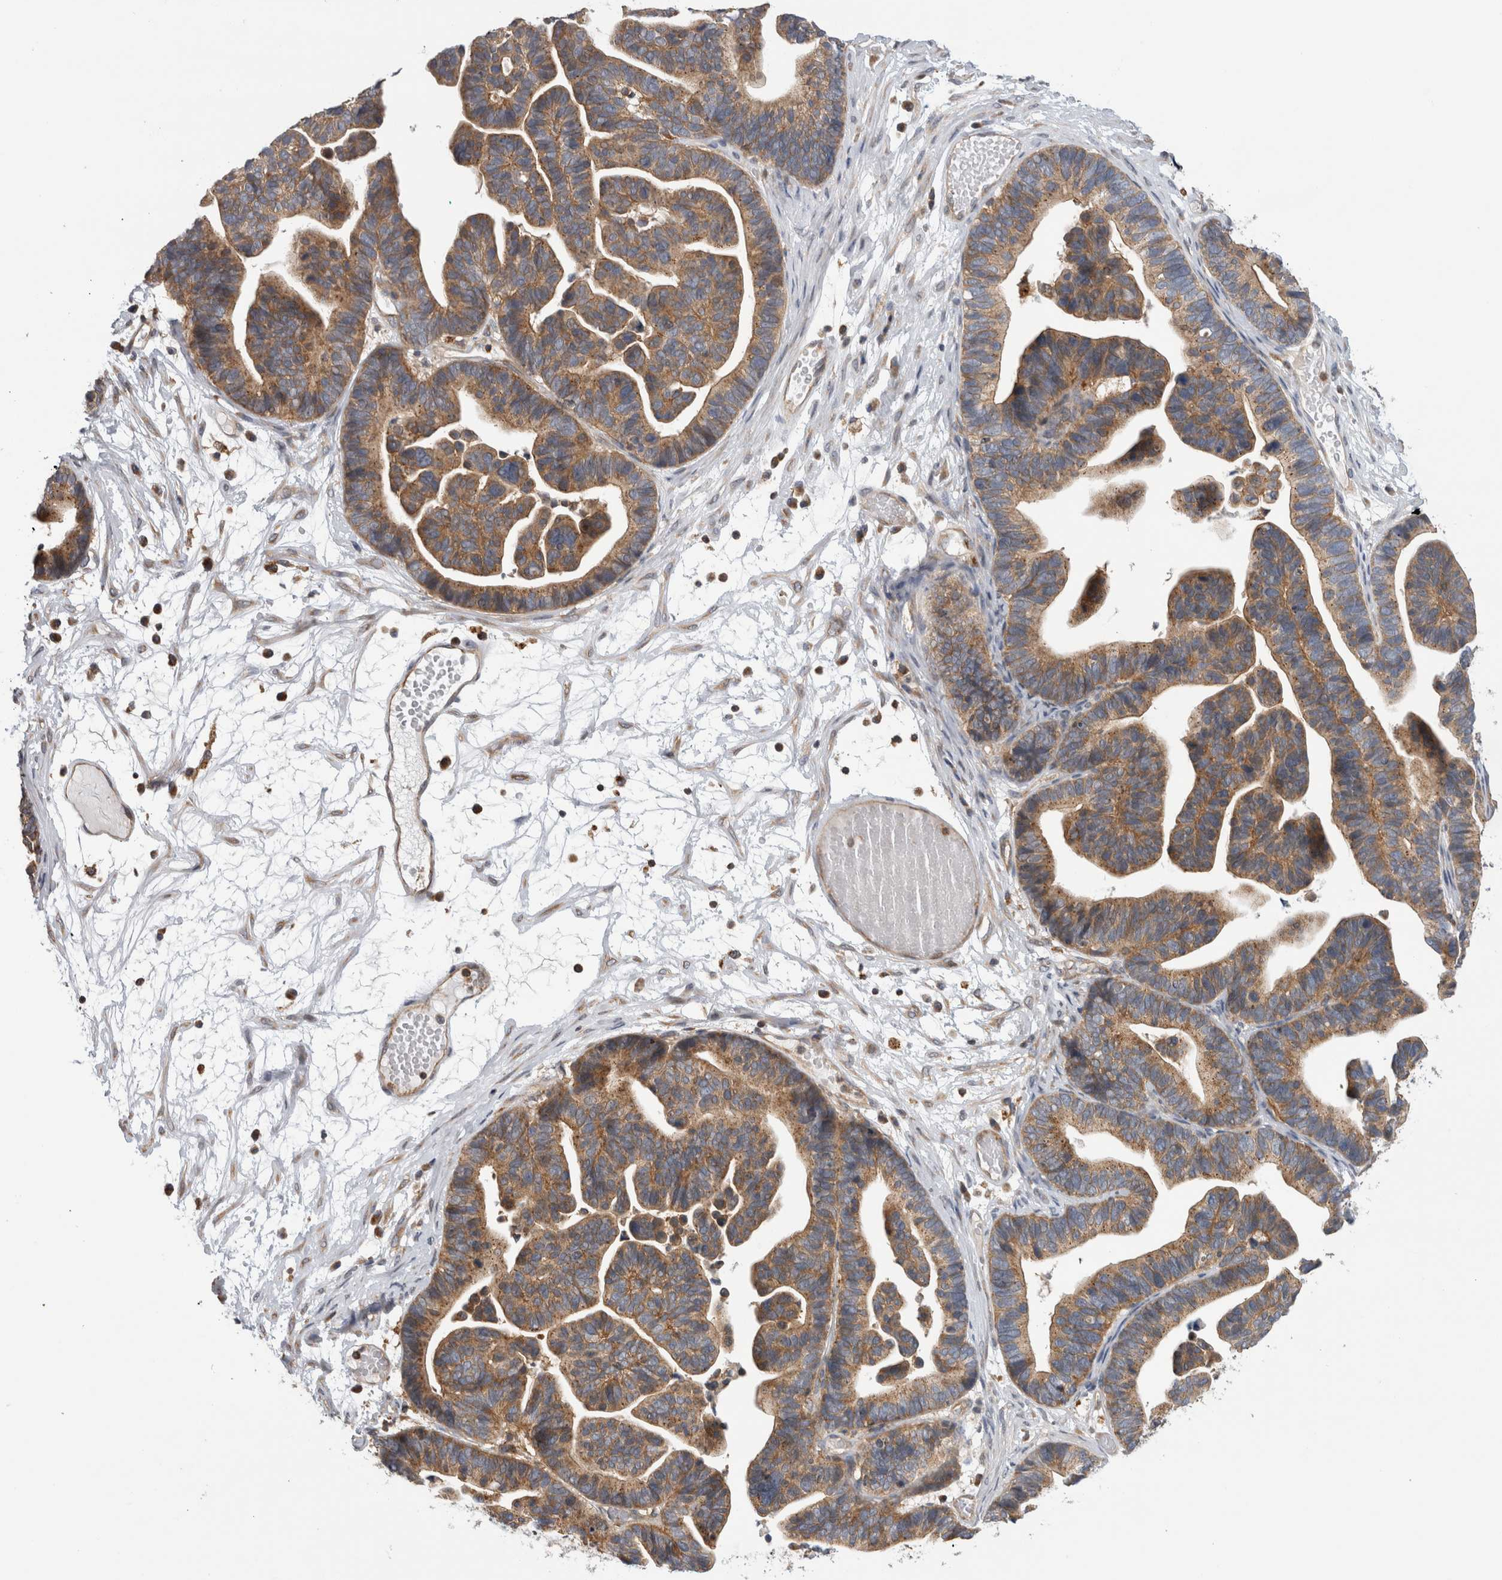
{"staining": {"intensity": "moderate", "quantity": ">75%", "location": "cytoplasmic/membranous"}, "tissue": "ovarian cancer", "cell_type": "Tumor cells", "image_type": "cancer", "snomed": [{"axis": "morphology", "description": "Cystadenocarcinoma, serous, NOS"}, {"axis": "topography", "description": "Ovary"}], "caption": "This micrograph shows immunohistochemistry staining of human ovarian serous cystadenocarcinoma, with medium moderate cytoplasmic/membranous positivity in about >75% of tumor cells.", "gene": "GRIK2", "patient": {"sex": "female", "age": 56}}